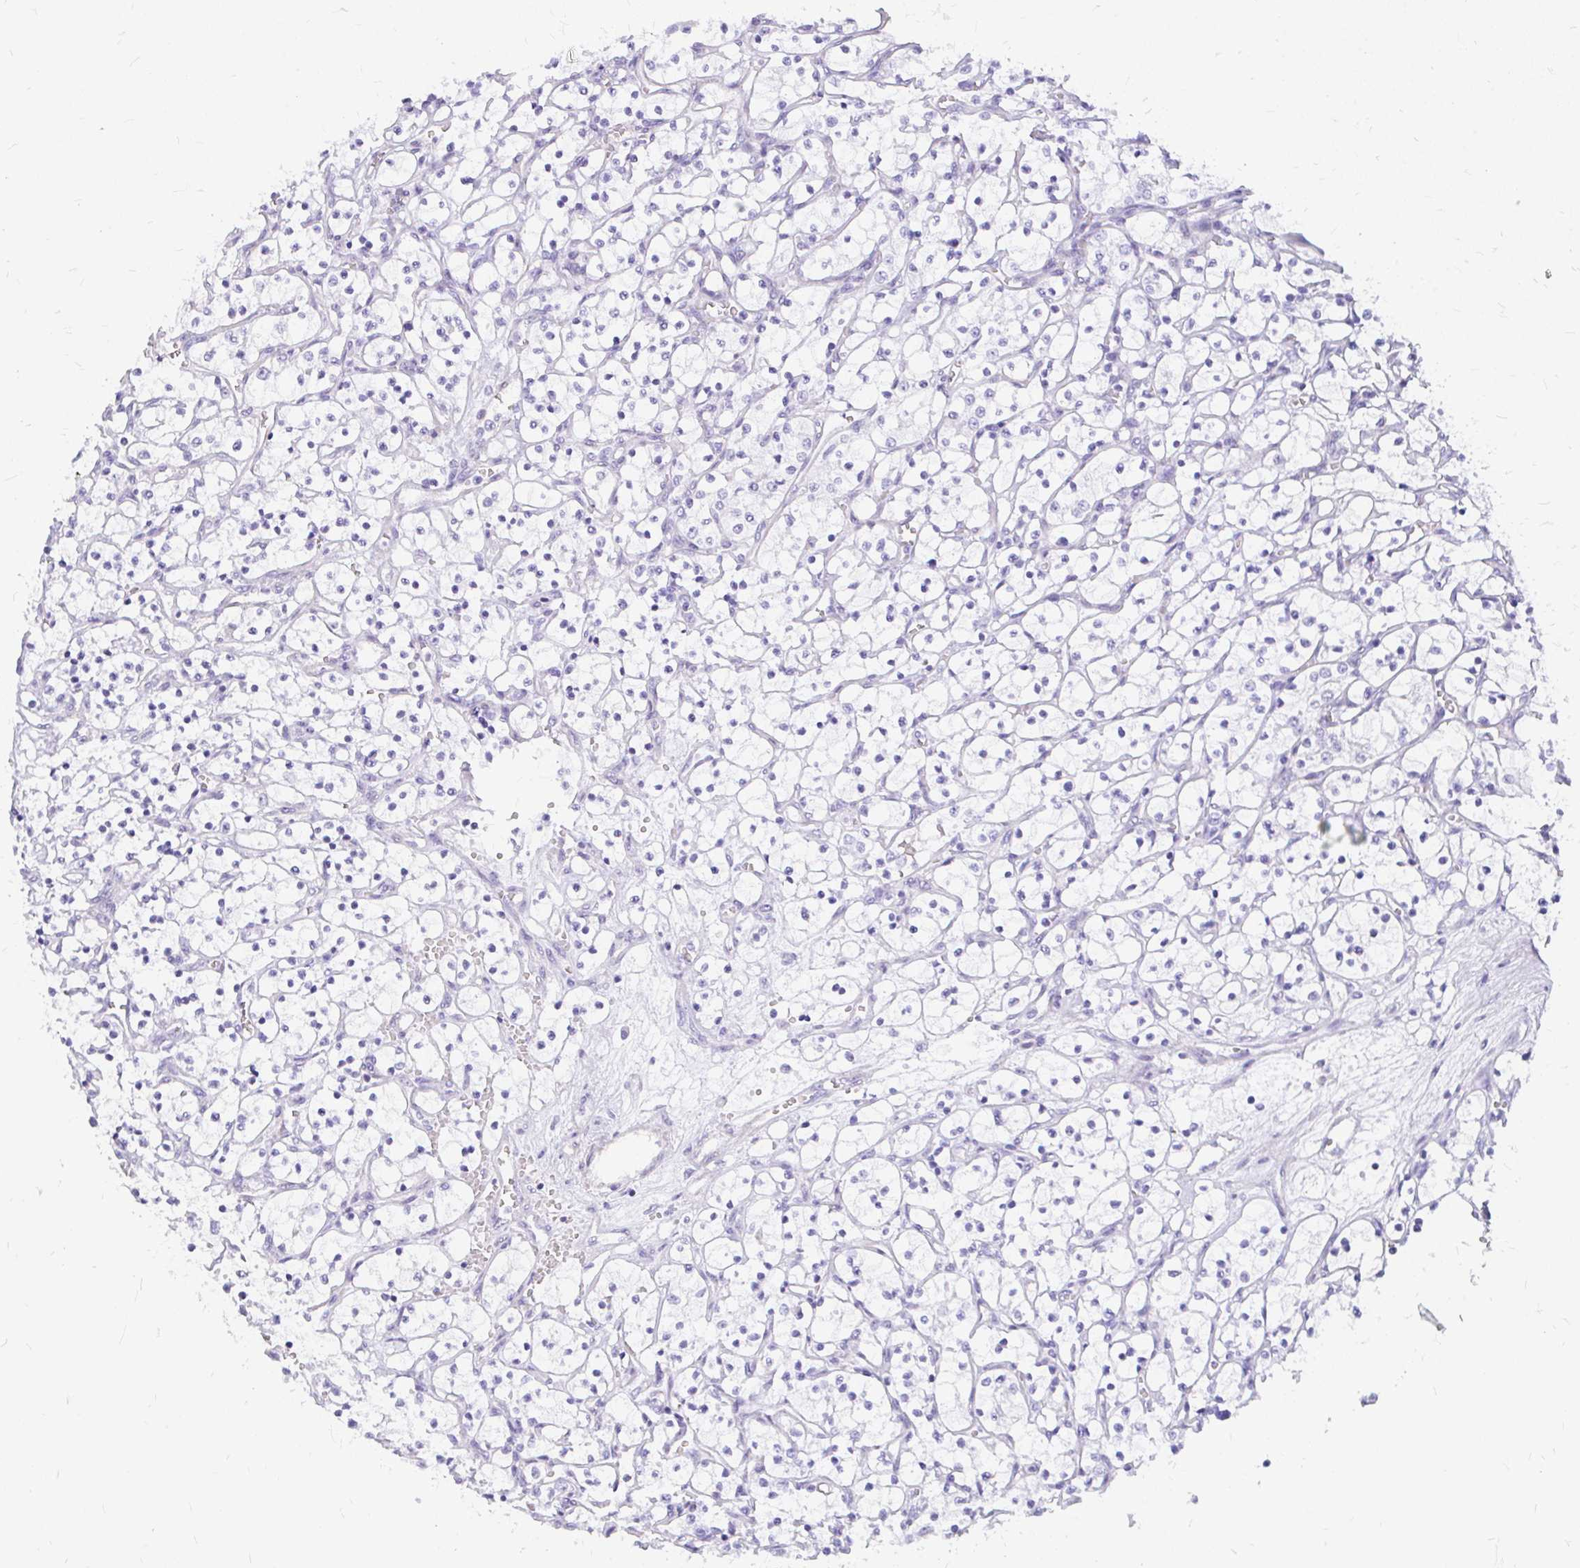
{"staining": {"intensity": "negative", "quantity": "none", "location": "none"}, "tissue": "renal cancer", "cell_type": "Tumor cells", "image_type": "cancer", "snomed": [{"axis": "morphology", "description": "Adenocarcinoma, NOS"}, {"axis": "topography", "description": "Kidney"}], "caption": "The IHC histopathology image has no significant expression in tumor cells of renal cancer tissue.", "gene": "FAM83C", "patient": {"sex": "female", "age": 69}}